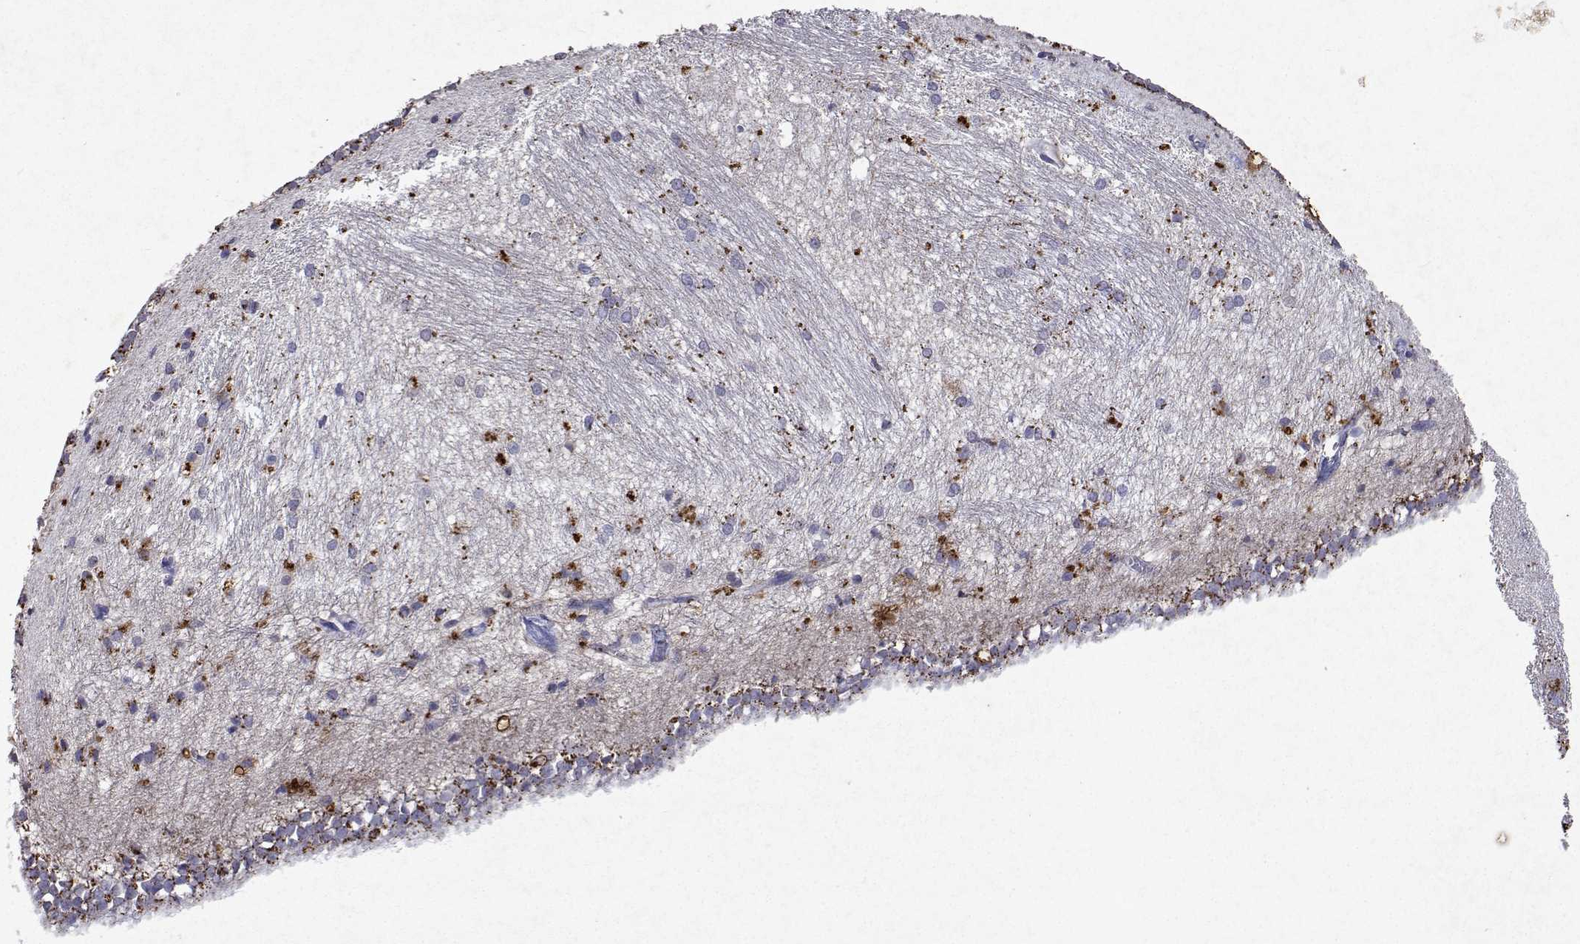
{"staining": {"intensity": "strong", "quantity": "<25%", "location": "cytoplasmic/membranous"}, "tissue": "hippocampus", "cell_type": "Glial cells", "image_type": "normal", "snomed": [{"axis": "morphology", "description": "Normal tissue, NOS"}, {"axis": "topography", "description": "Cerebral cortex"}, {"axis": "topography", "description": "Hippocampus"}], "caption": "This photomicrograph shows immunohistochemistry staining of normal human hippocampus, with medium strong cytoplasmic/membranous expression in approximately <25% of glial cells.", "gene": "DUSP28", "patient": {"sex": "female", "age": 19}}